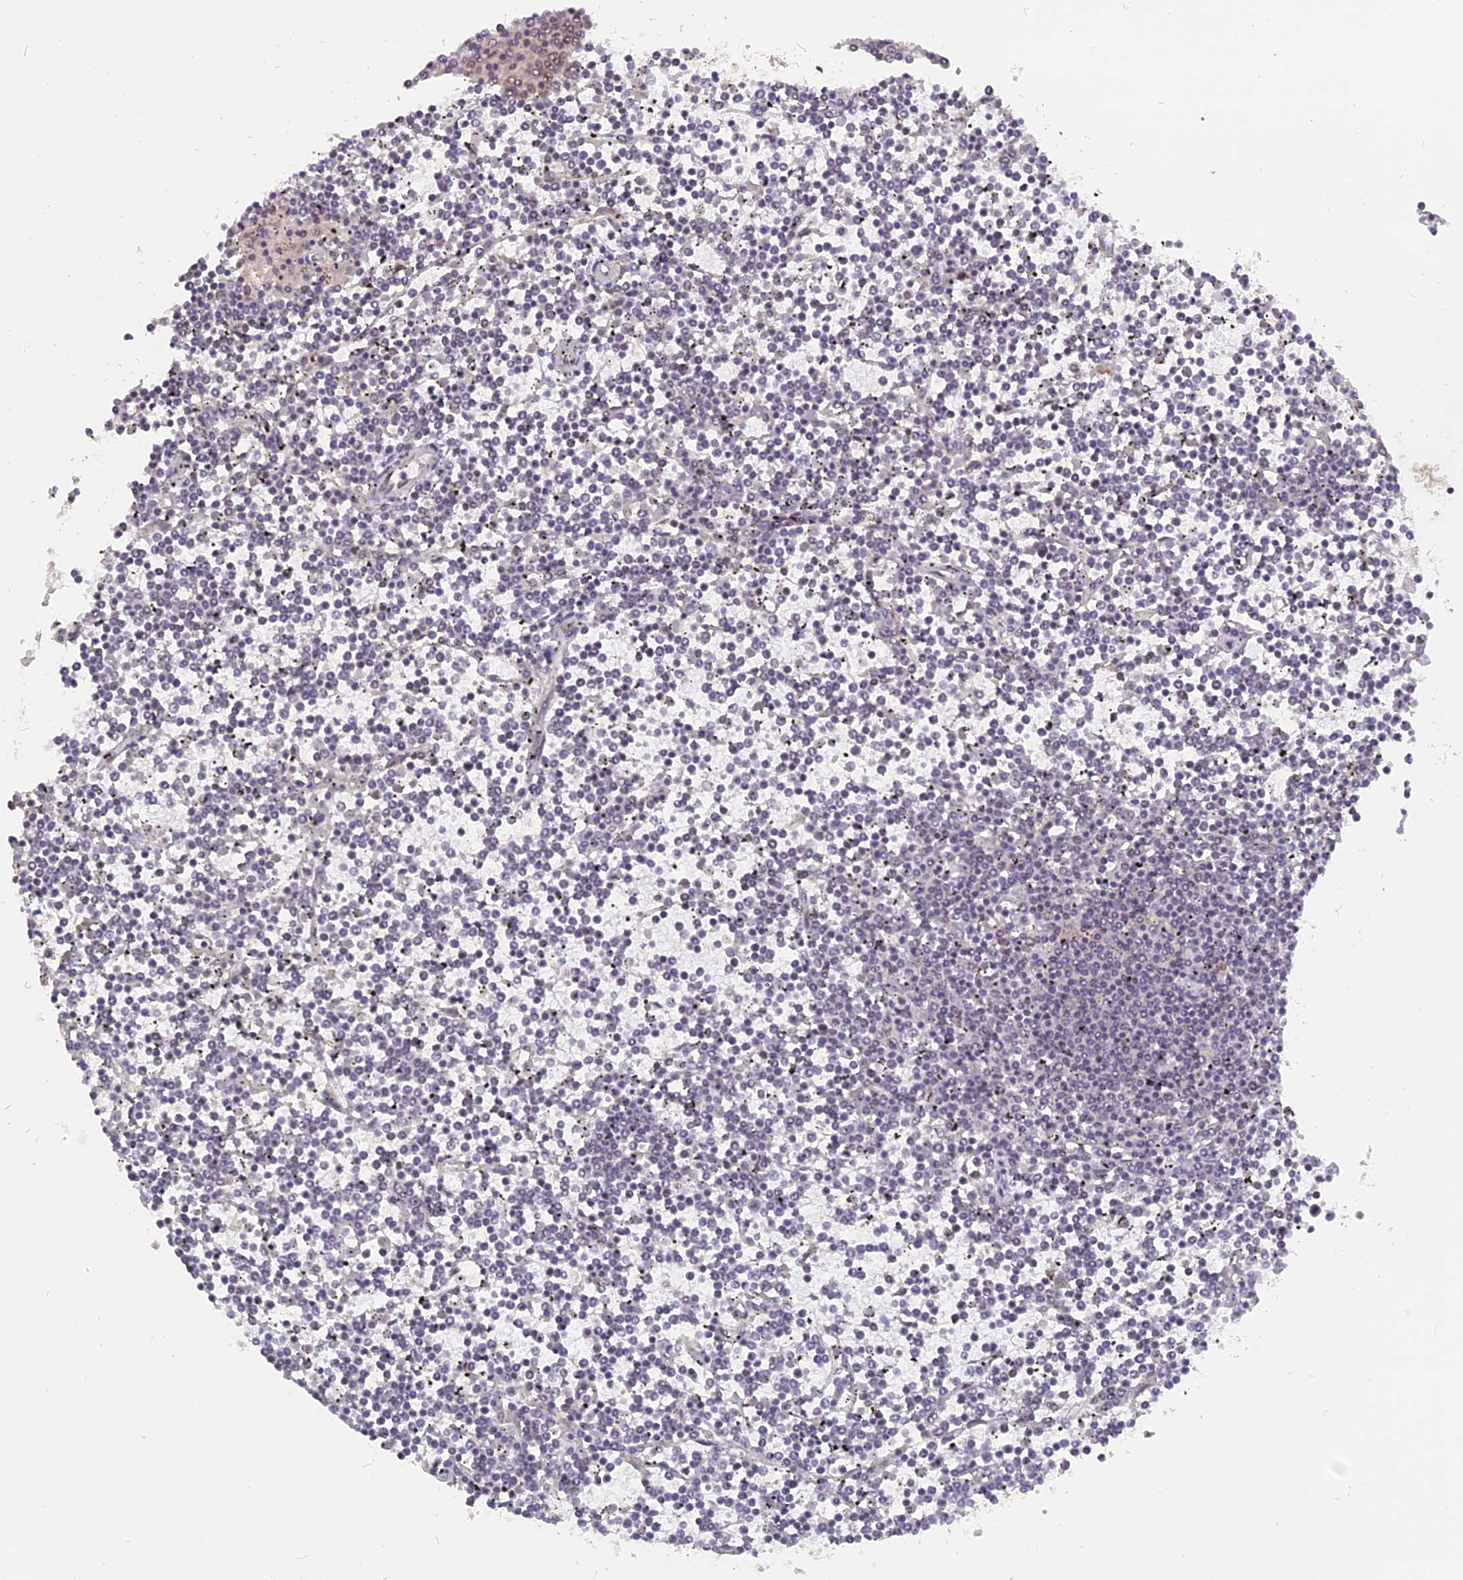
{"staining": {"intensity": "negative", "quantity": "none", "location": "none"}, "tissue": "lymphoma", "cell_type": "Tumor cells", "image_type": "cancer", "snomed": [{"axis": "morphology", "description": "Malignant lymphoma, non-Hodgkin's type, Low grade"}, {"axis": "topography", "description": "Spleen"}], "caption": "Immunohistochemical staining of human lymphoma displays no significant staining in tumor cells.", "gene": "NR1H3", "patient": {"sex": "female", "age": 19}}